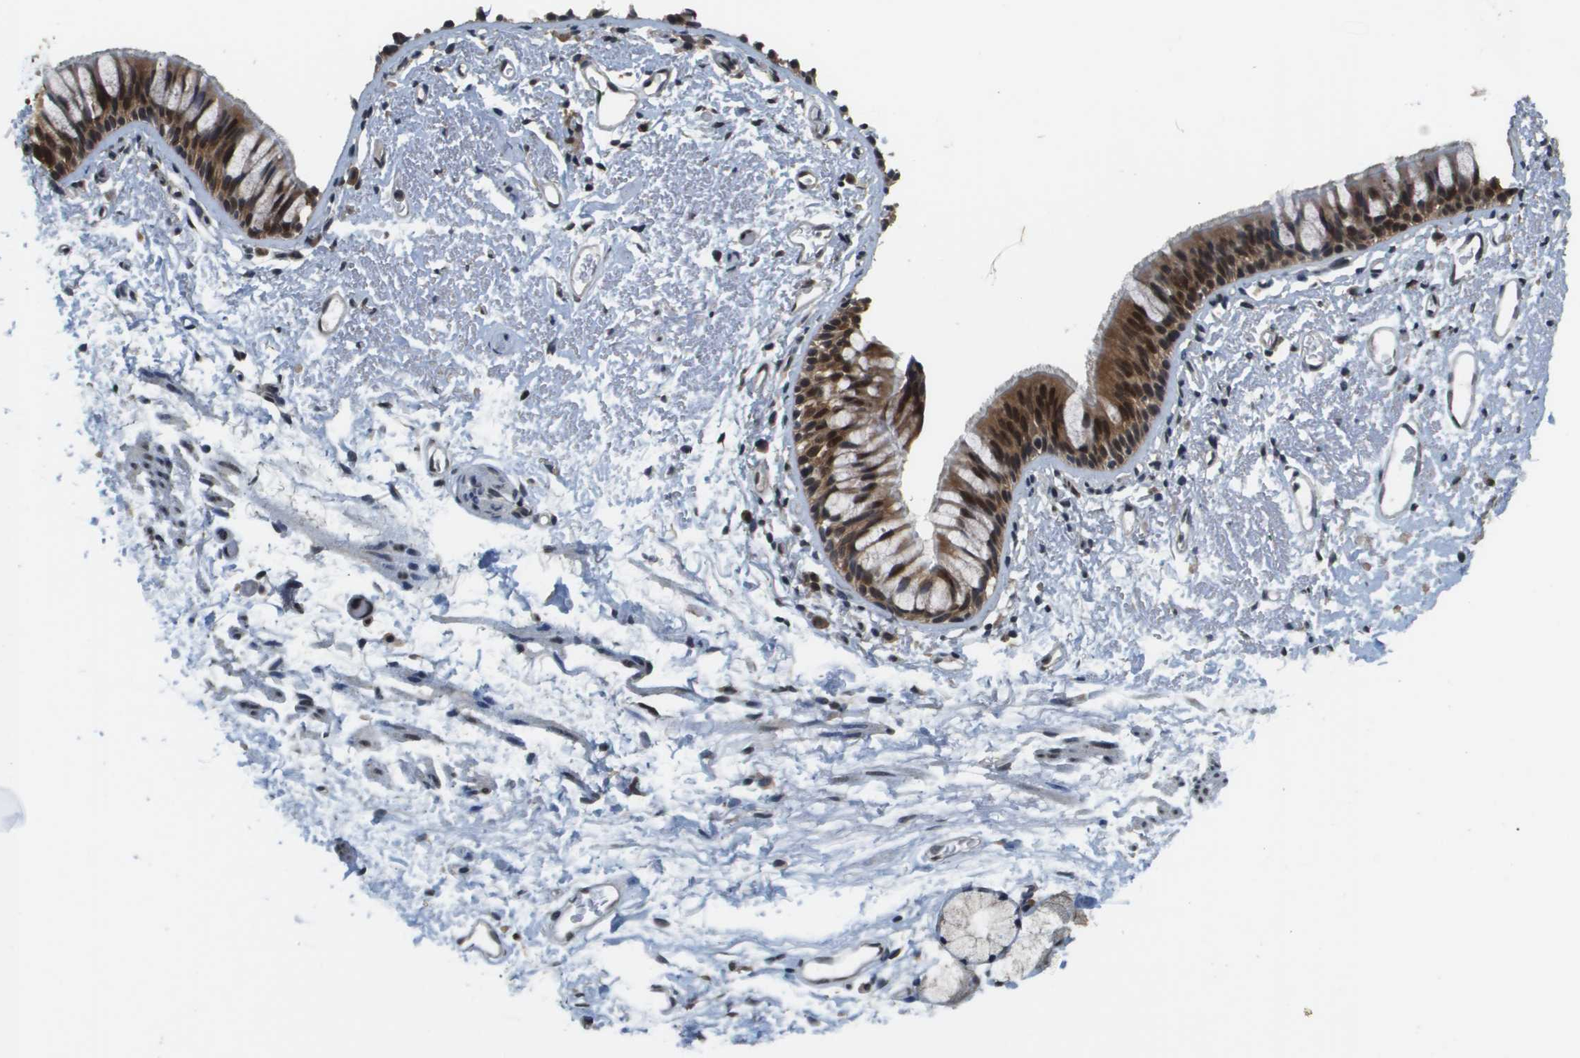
{"staining": {"intensity": "negative", "quantity": "none", "location": "none"}, "tissue": "adipose tissue", "cell_type": "Adipocytes", "image_type": "normal", "snomed": [{"axis": "morphology", "description": "Normal tissue, NOS"}, {"axis": "topography", "description": "Bronchus"}], "caption": "DAB immunohistochemical staining of benign adipose tissue reveals no significant expression in adipocytes.", "gene": "FANCC", "patient": {"sex": "female", "age": 73}}